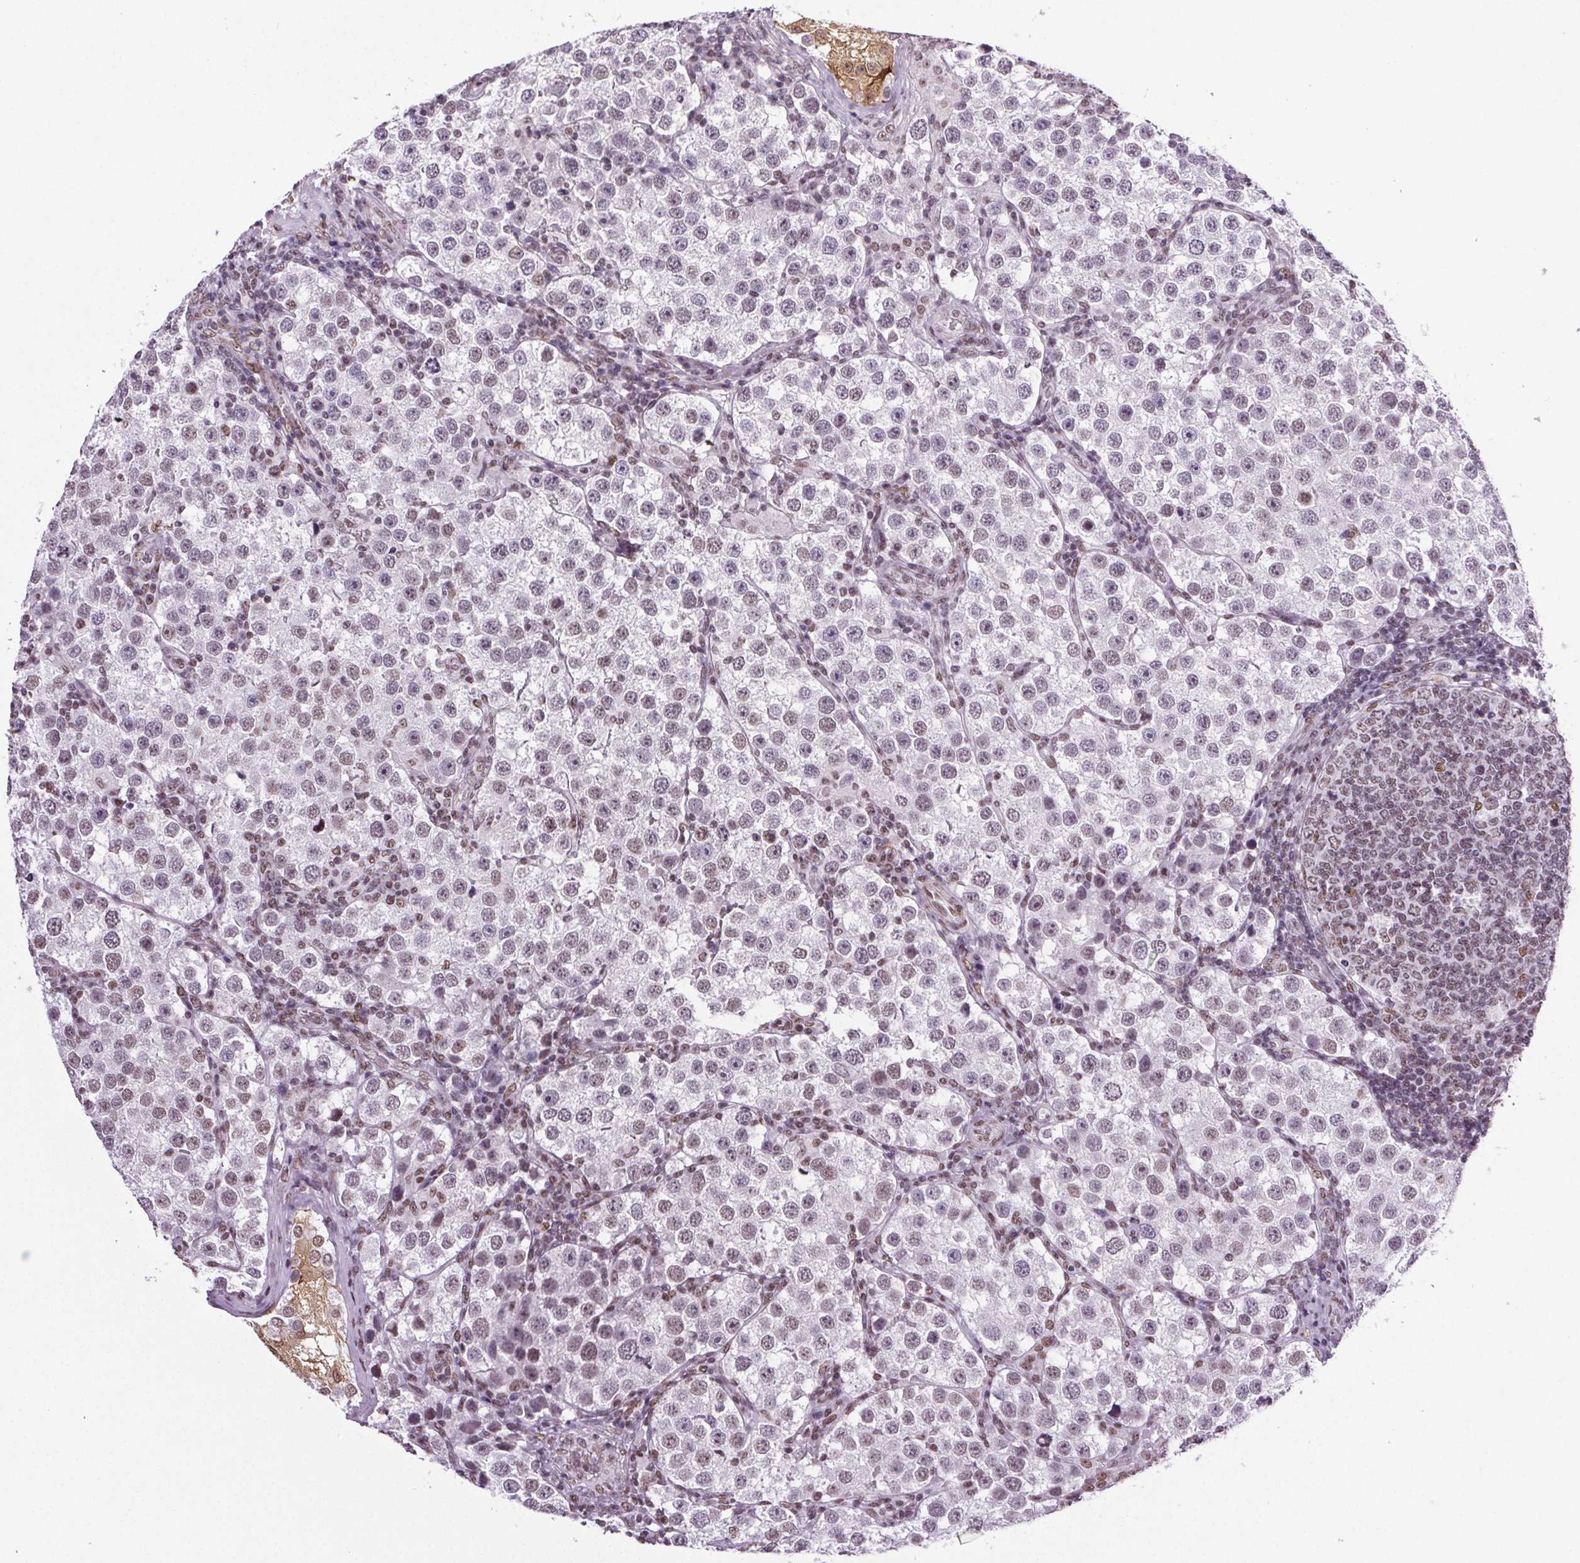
{"staining": {"intensity": "weak", "quantity": "<25%", "location": "nuclear"}, "tissue": "testis cancer", "cell_type": "Tumor cells", "image_type": "cancer", "snomed": [{"axis": "morphology", "description": "Seminoma, NOS"}, {"axis": "topography", "description": "Testis"}], "caption": "An IHC micrograph of seminoma (testis) is shown. There is no staining in tumor cells of seminoma (testis). Nuclei are stained in blue.", "gene": "GP6", "patient": {"sex": "male", "age": 37}}